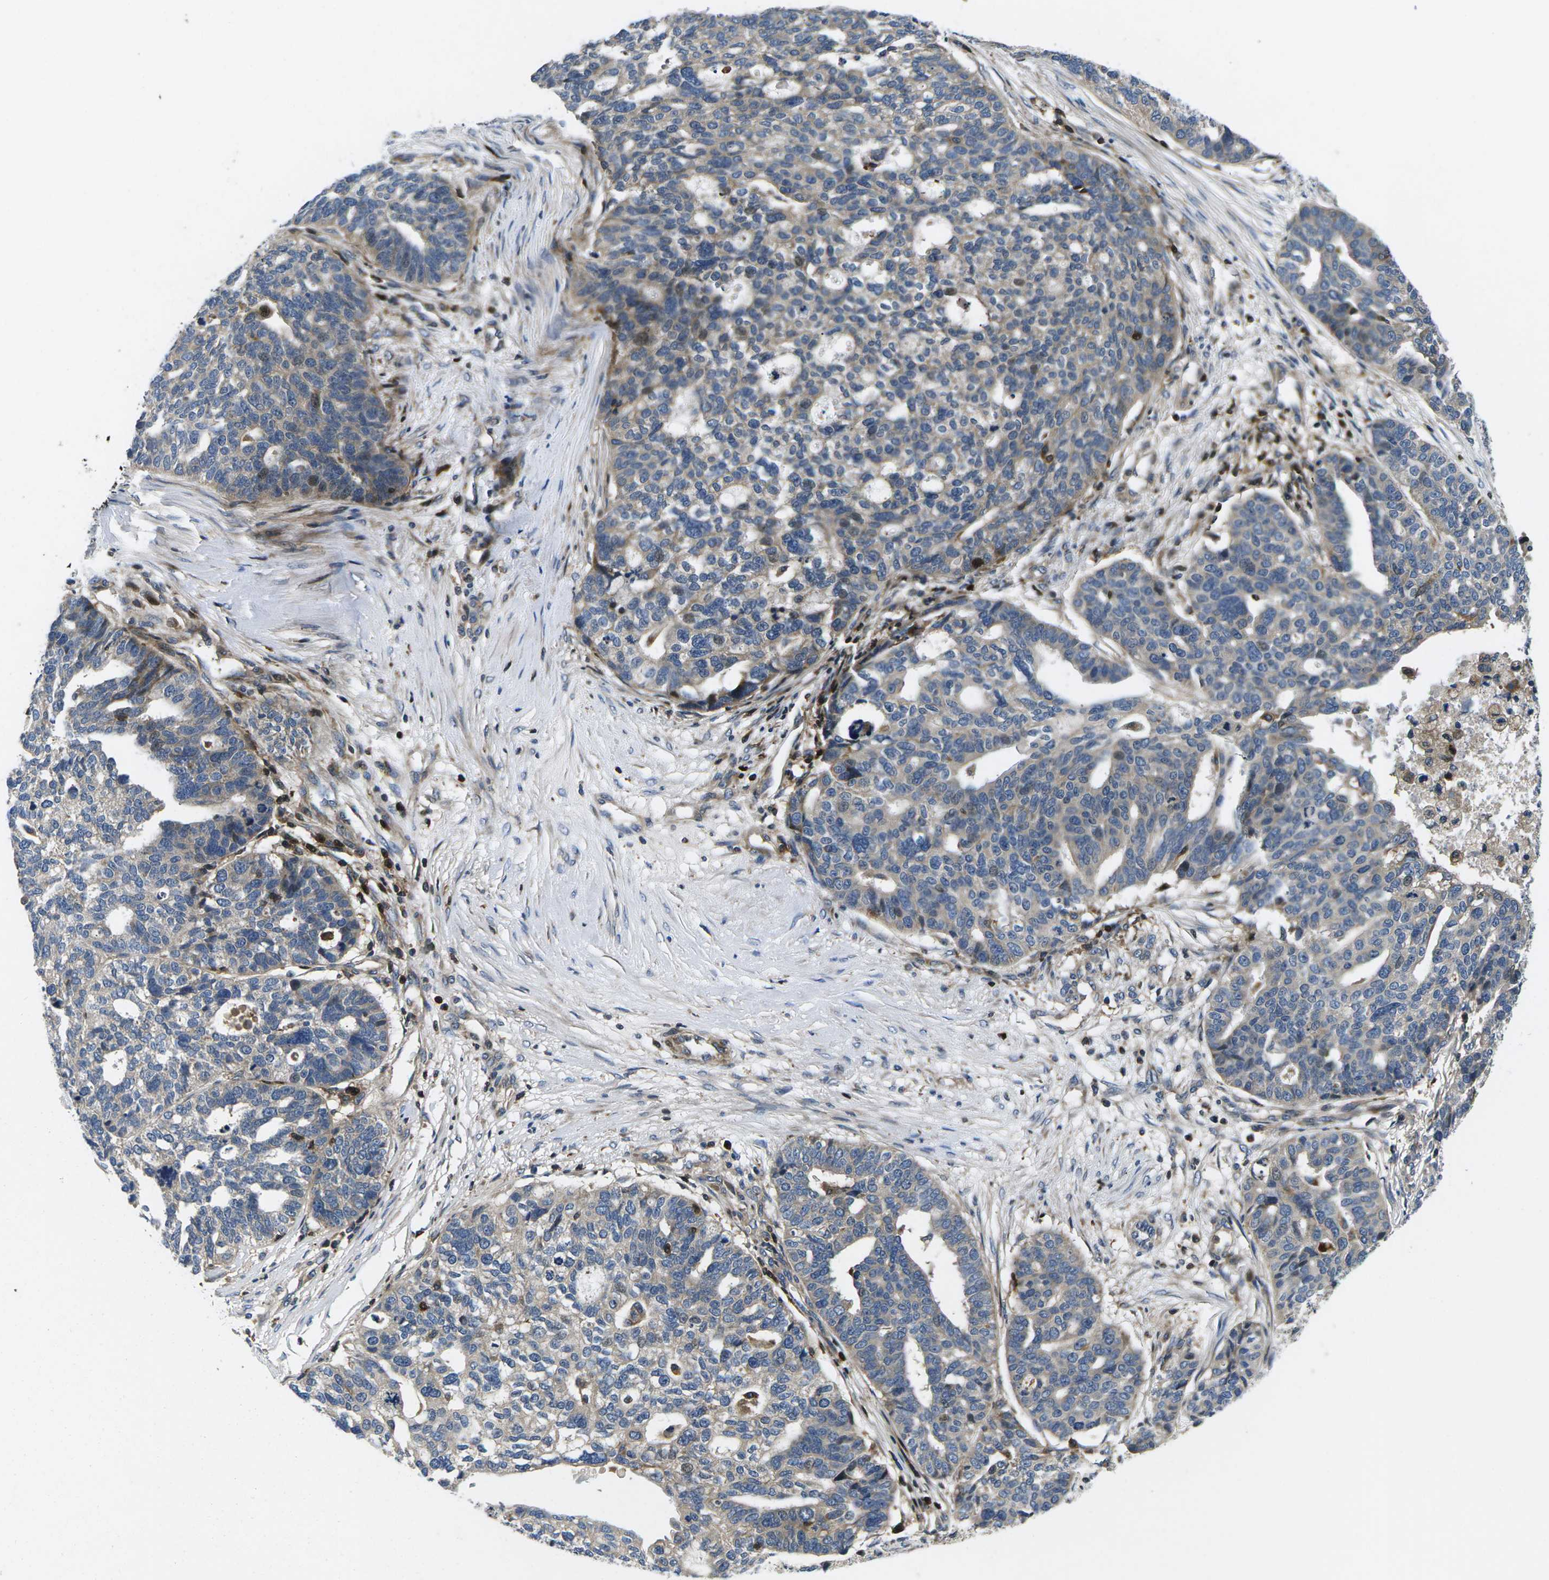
{"staining": {"intensity": "weak", "quantity": ">75%", "location": "cytoplasmic/membranous"}, "tissue": "ovarian cancer", "cell_type": "Tumor cells", "image_type": "cancer", "snomed": [{"axis": "morphology", "description": "Cystadenocarcinoma, serous, NOS"}, {"axis": "topography", "description": "Ovary"}], "caption": "Ovarian cancer (serous cystadenocarcinoma) stained for a protein shows weak cytoplasmic/membranous positivity in tumor cells.", "gene": "PLCE1", "patient": {"sex": "female", "age": 59}}